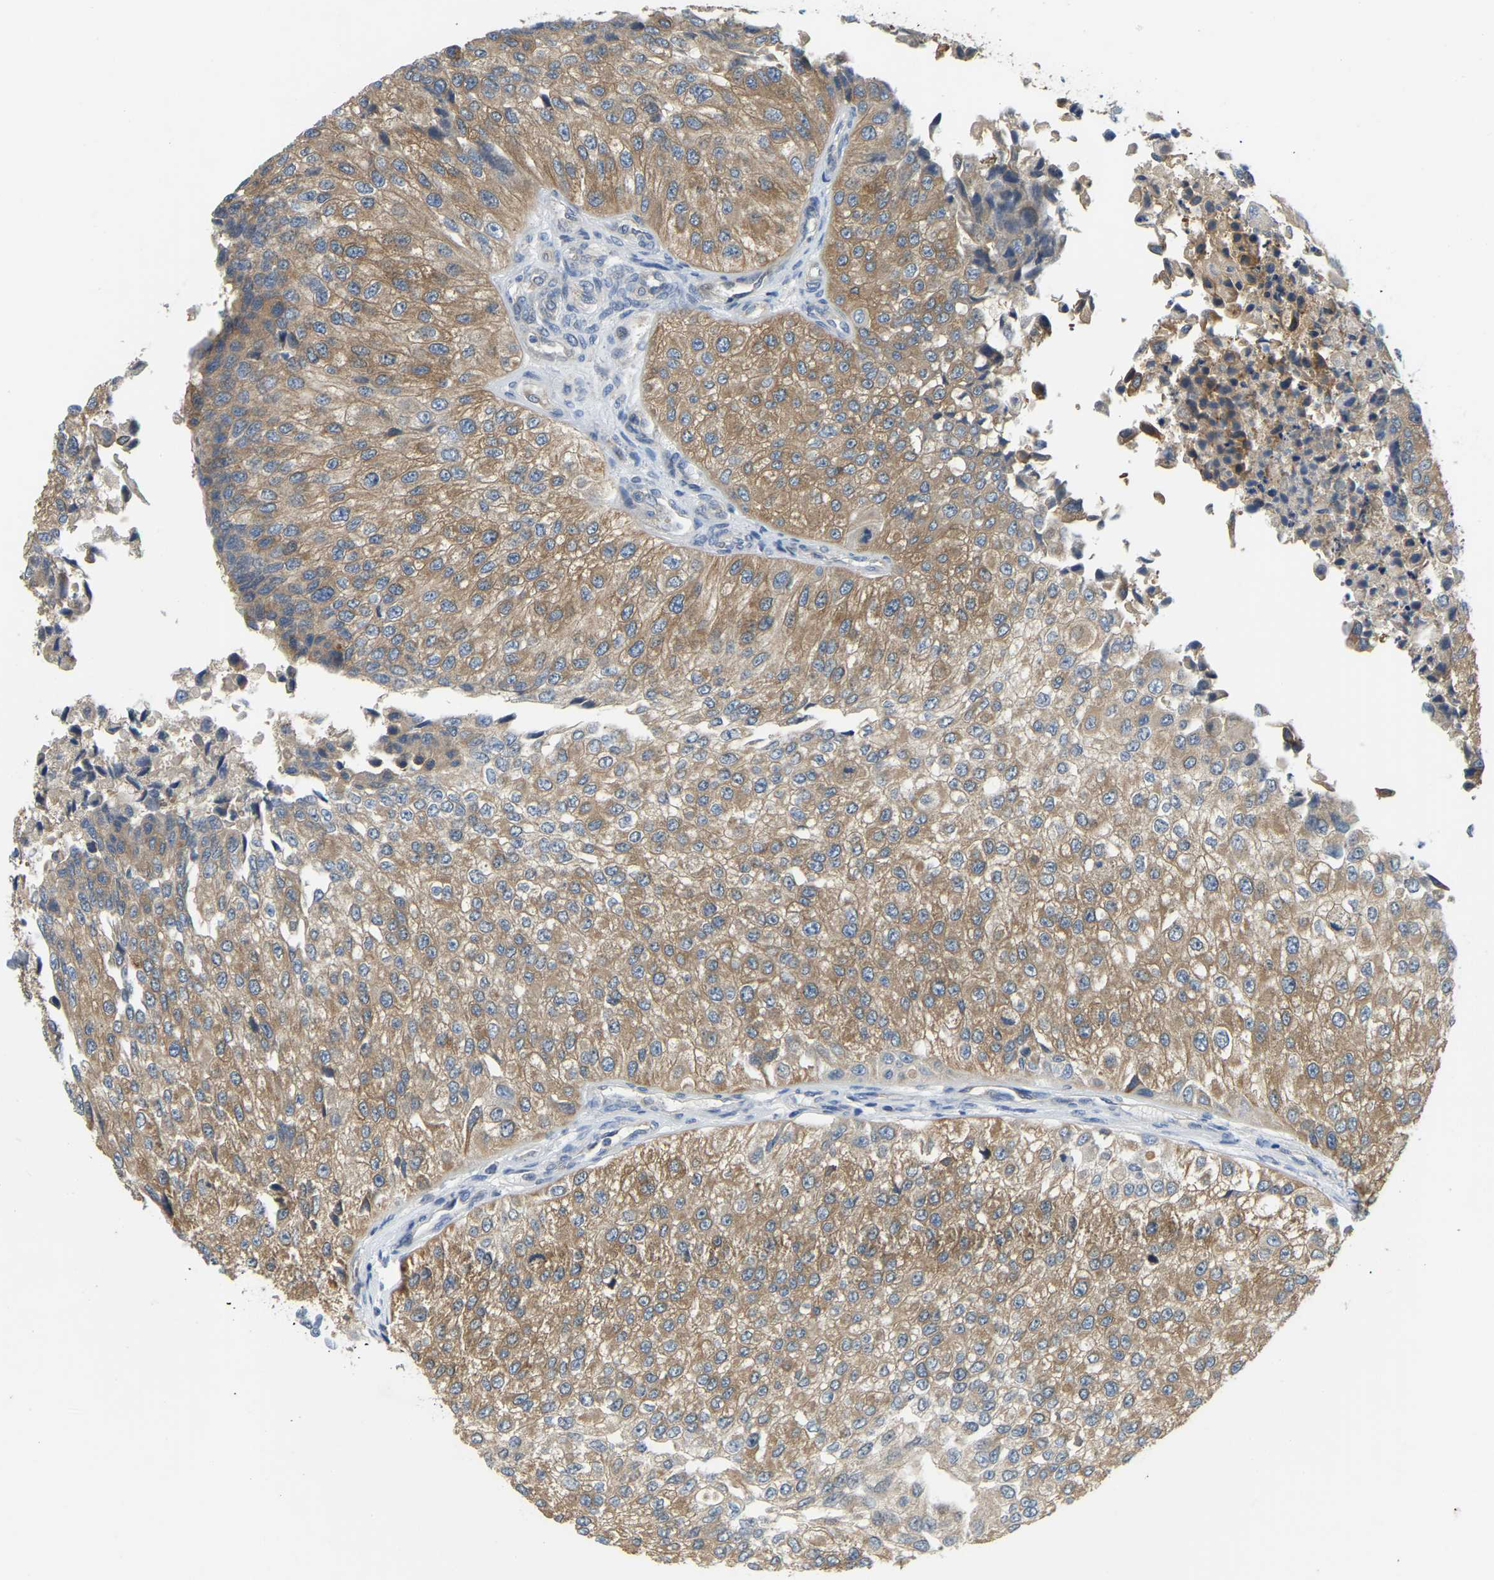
{"staining": {"intensity": "moderate", "quantity": ">75%", "location": "cytoplasmic/membranous"}, "tissue": "urothelial cancer", "cell_type": "Tumor cells", "image_type": "cancer", "snomed": [{"axis": "morphology", "description": "Urothelial carcinoma, High grade"}, {"axis": "topography", "description": "Kidney"}, {"axis": "topography", "description": "Urinary bladder"}], "caption": "Urothelial cancer tissue reveals moderate cytoplasmic/membranous expression in about >75% of tumor cells, visualized by immunohistochemistry.", "gene": "AHNAK", "patient": {"sex": "male", "age": 77}}